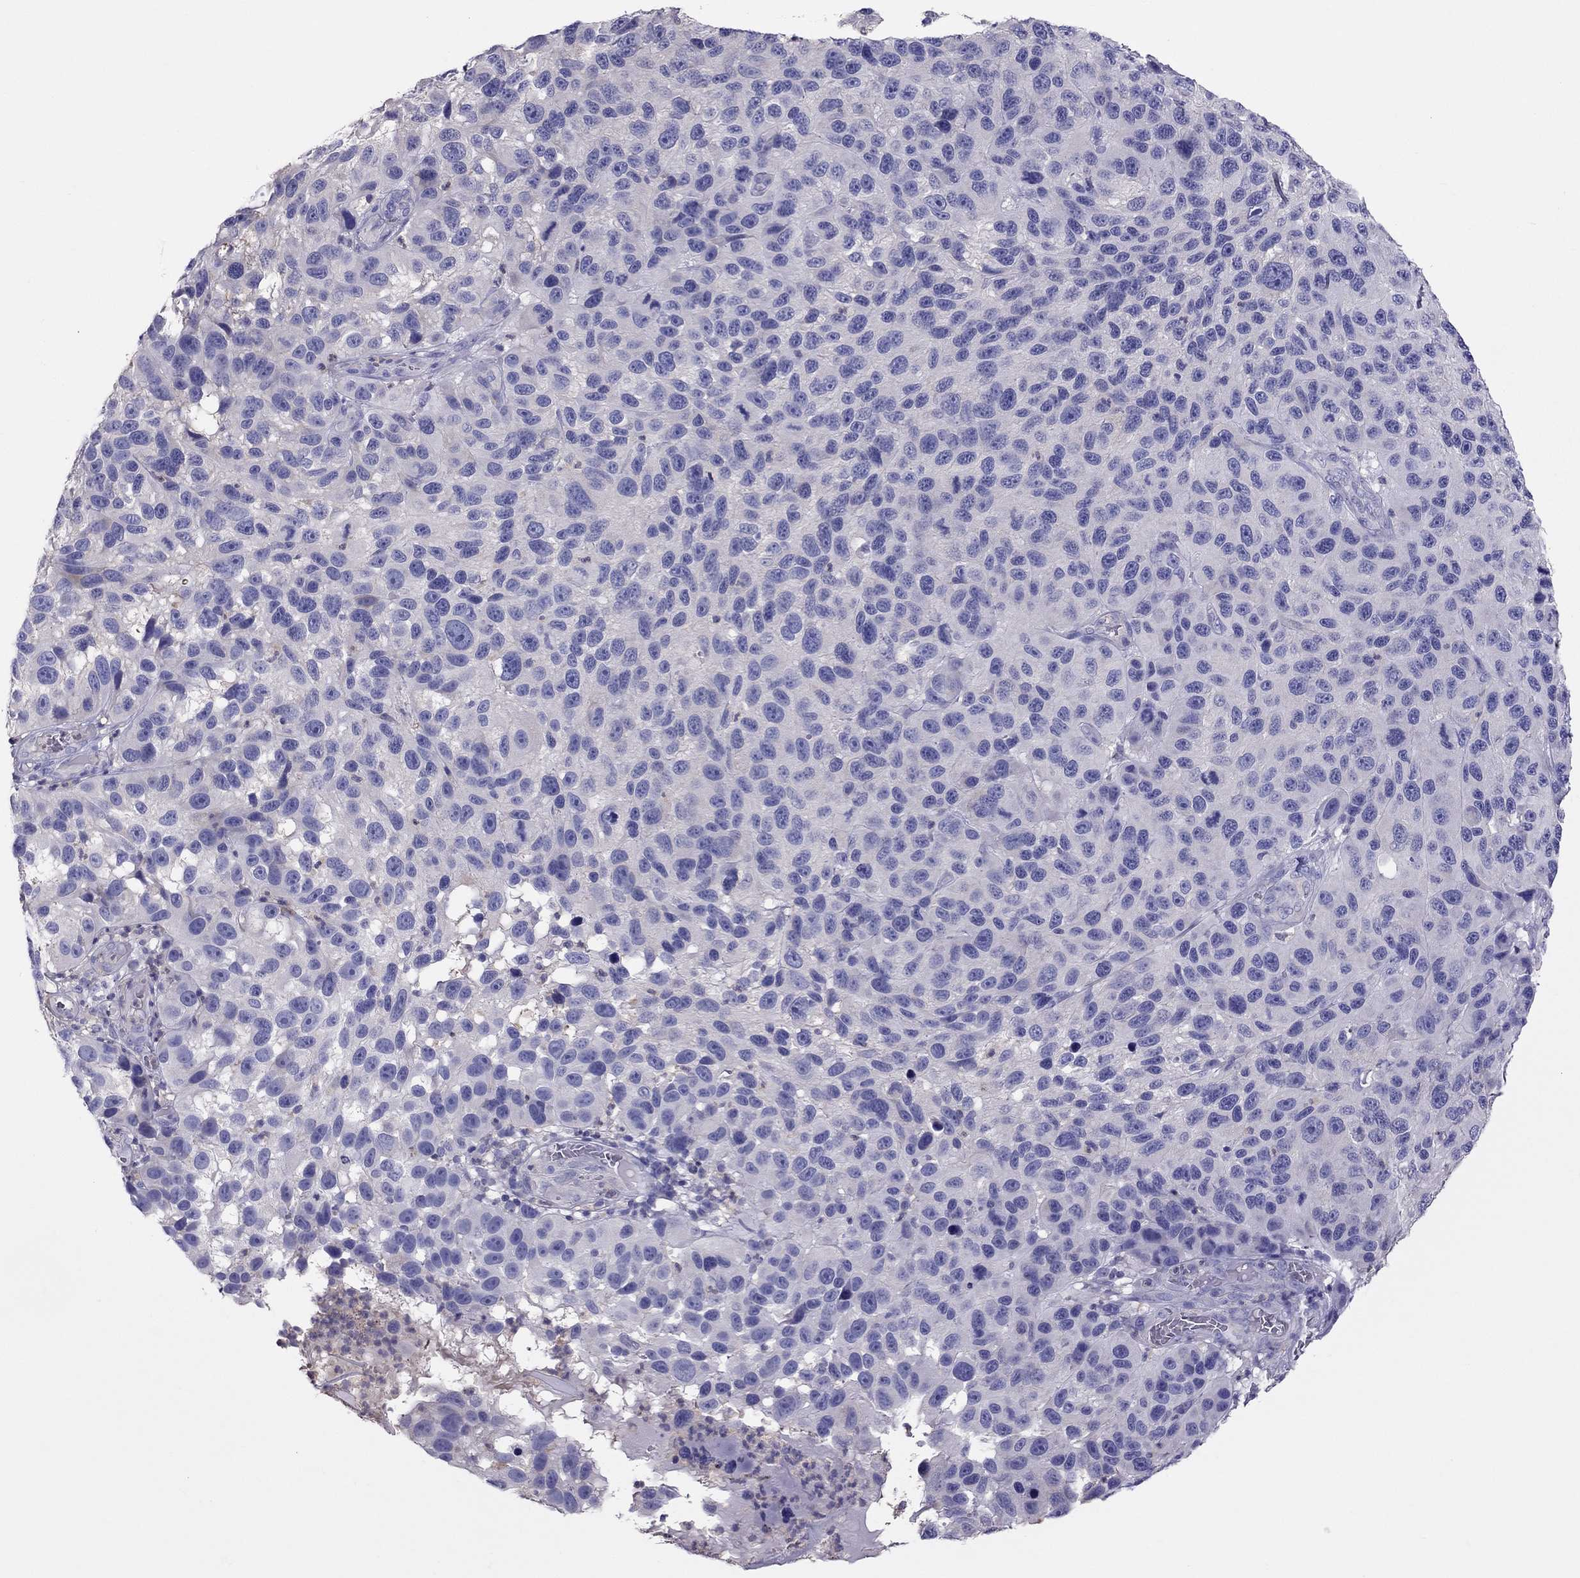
{"staining": {"intensity": "negative", "quantity": "none", "location": "none"}, "tissue": "melanoma", "cell_type": "Tumor cells", "image_type": "cancer", "snomed": [{"axis": "morphology", "description": "Malignant melanoma, NOS"}, {"axis": "topography", "description": "Skin"}], "caption": "Tumor cells are negative for protein expression in human malignant melanoma.", "gene": "TEX22", "patient": {"sex": "male", "age": 53}}